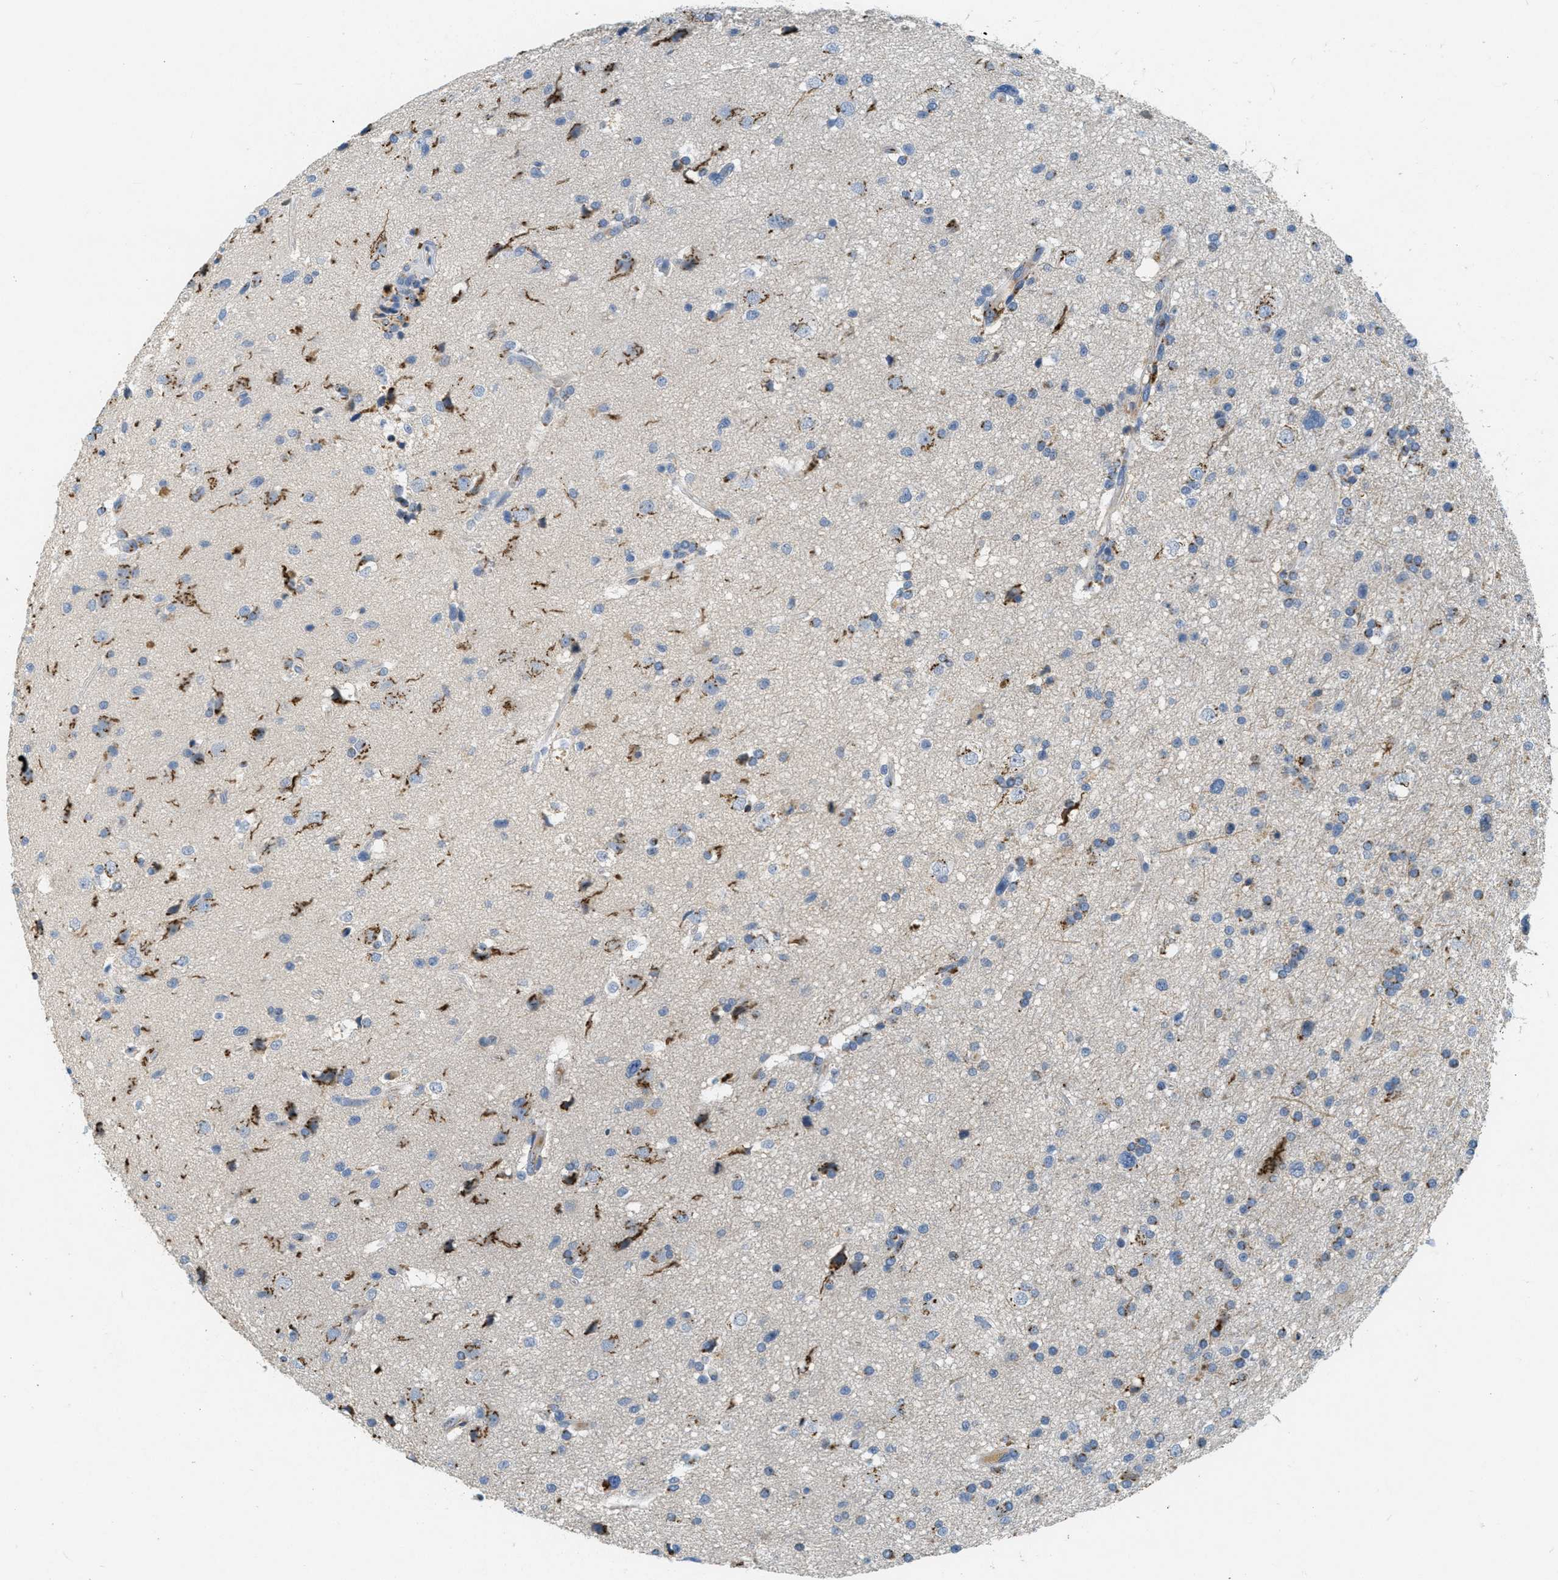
{"staining": {"intensity": "moderate", "quantity": "<25%", "location": "cytoplasmic/membranous"}, "tissue": "glioma", "cell_type": "Tumor cells", "image_type": "cancer", "snomed": [{"axis": "morphology", "description": "Glioma, malignant, High grade"}, {"axis": "topography", "description": "Brain"}], "caption": "Immunohistochemical staining of human high-grade glioma (malignant) reveals low levels of moderate cytoplasmic/membranous protein expression in approximately <25% of tumor cells. Immunohistochemistry (ihc) stains the protein in brown and the nuclei are stained blue.", "gene": "ENTPD4", "patient": {"sex": "male", "age": 33}}